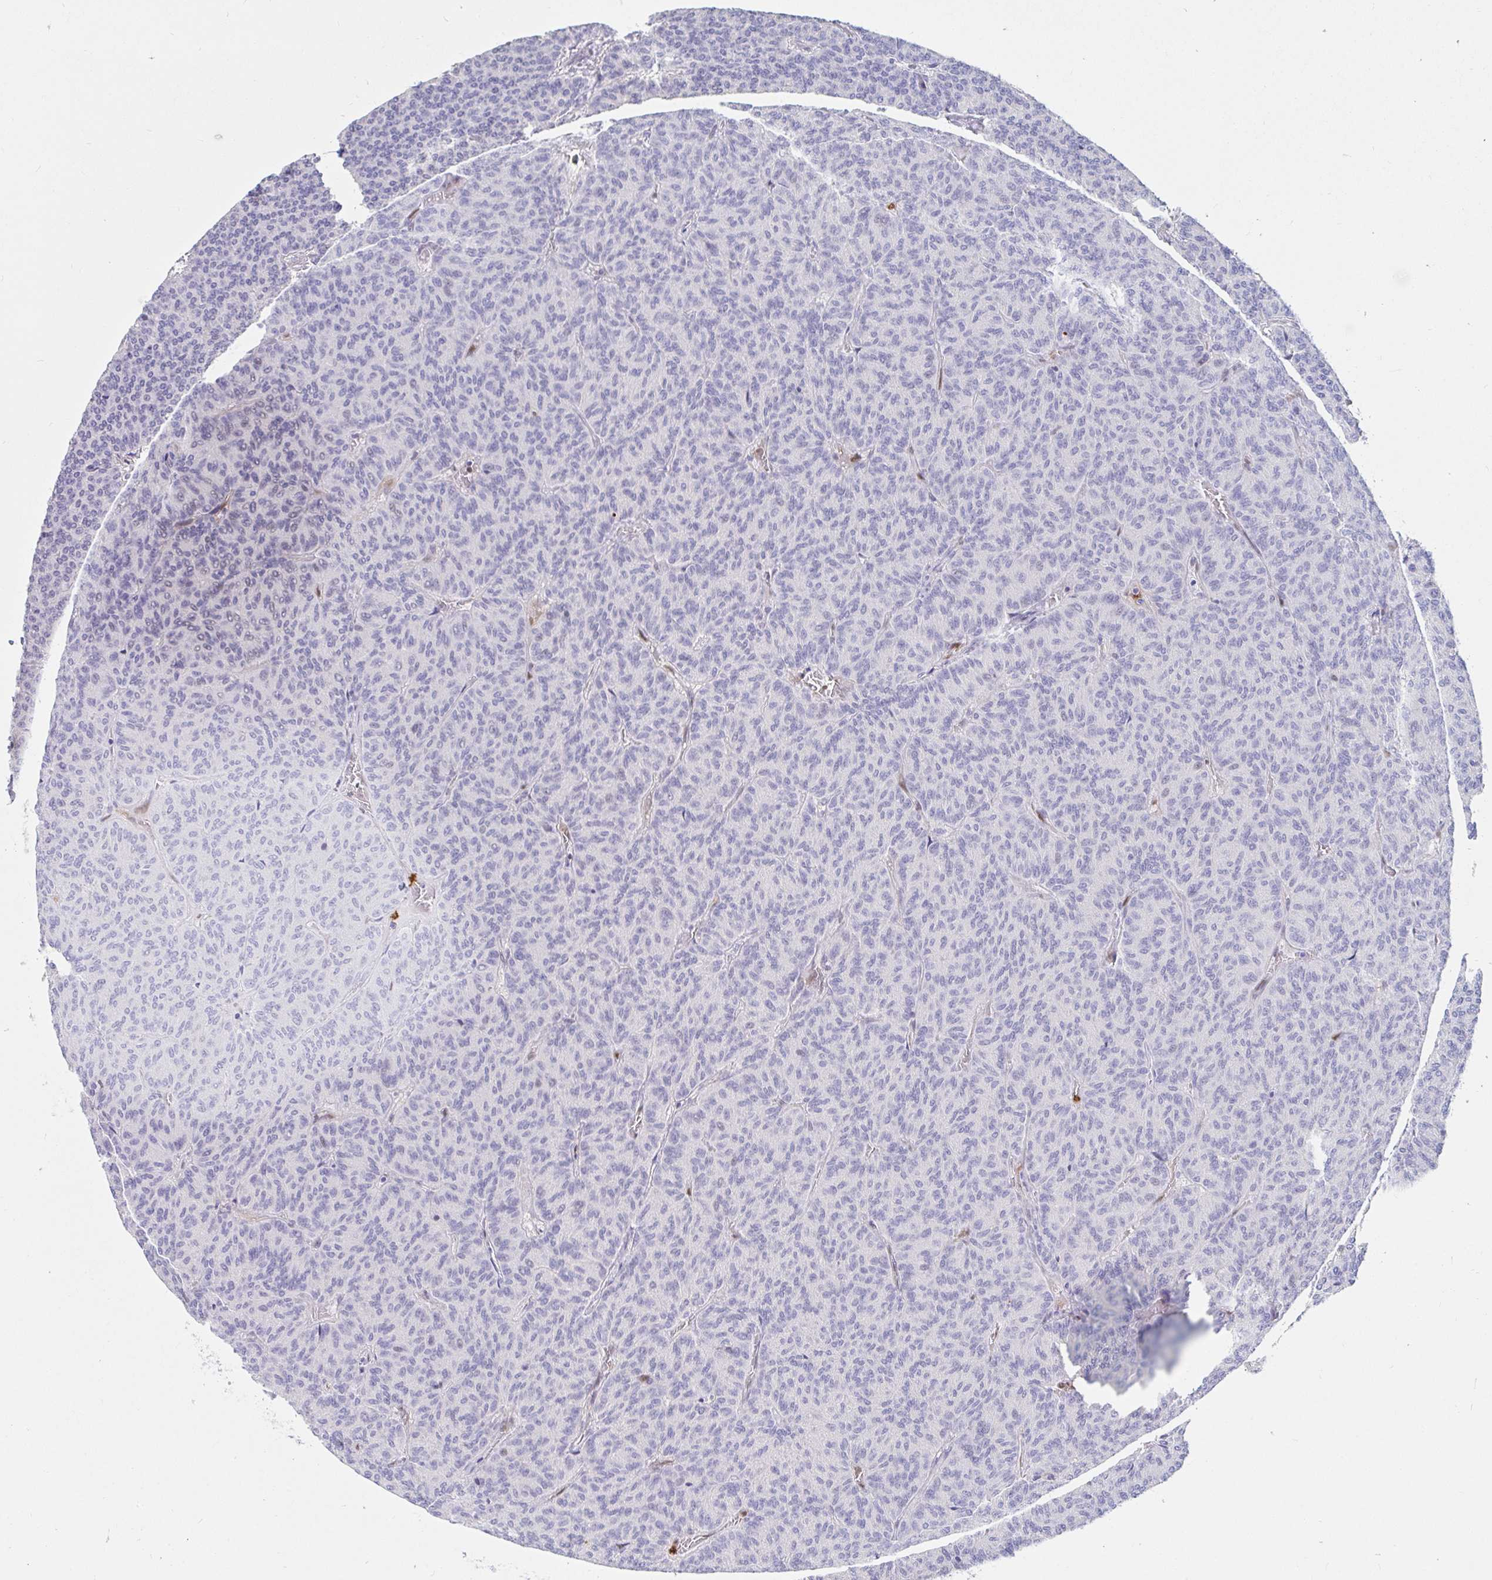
{"staining": {"intensity": "negative", "quantity": "none", "location": "none"}, "tissue": "carcinoid", "cell_type": "Tumor cells", "image_type": "cancer", "snomed": [{"axis": "morphology", "description": "Carcinoid, malignant, NOS"}, {"axis": "topography", "description": "Lung"}], "caption": "The immunohistochemistry image has no significant positivity in tumor cells of carcinoid tissue.", "gene": "HINFP", "patient": {"sex": "male", "age": 61}}